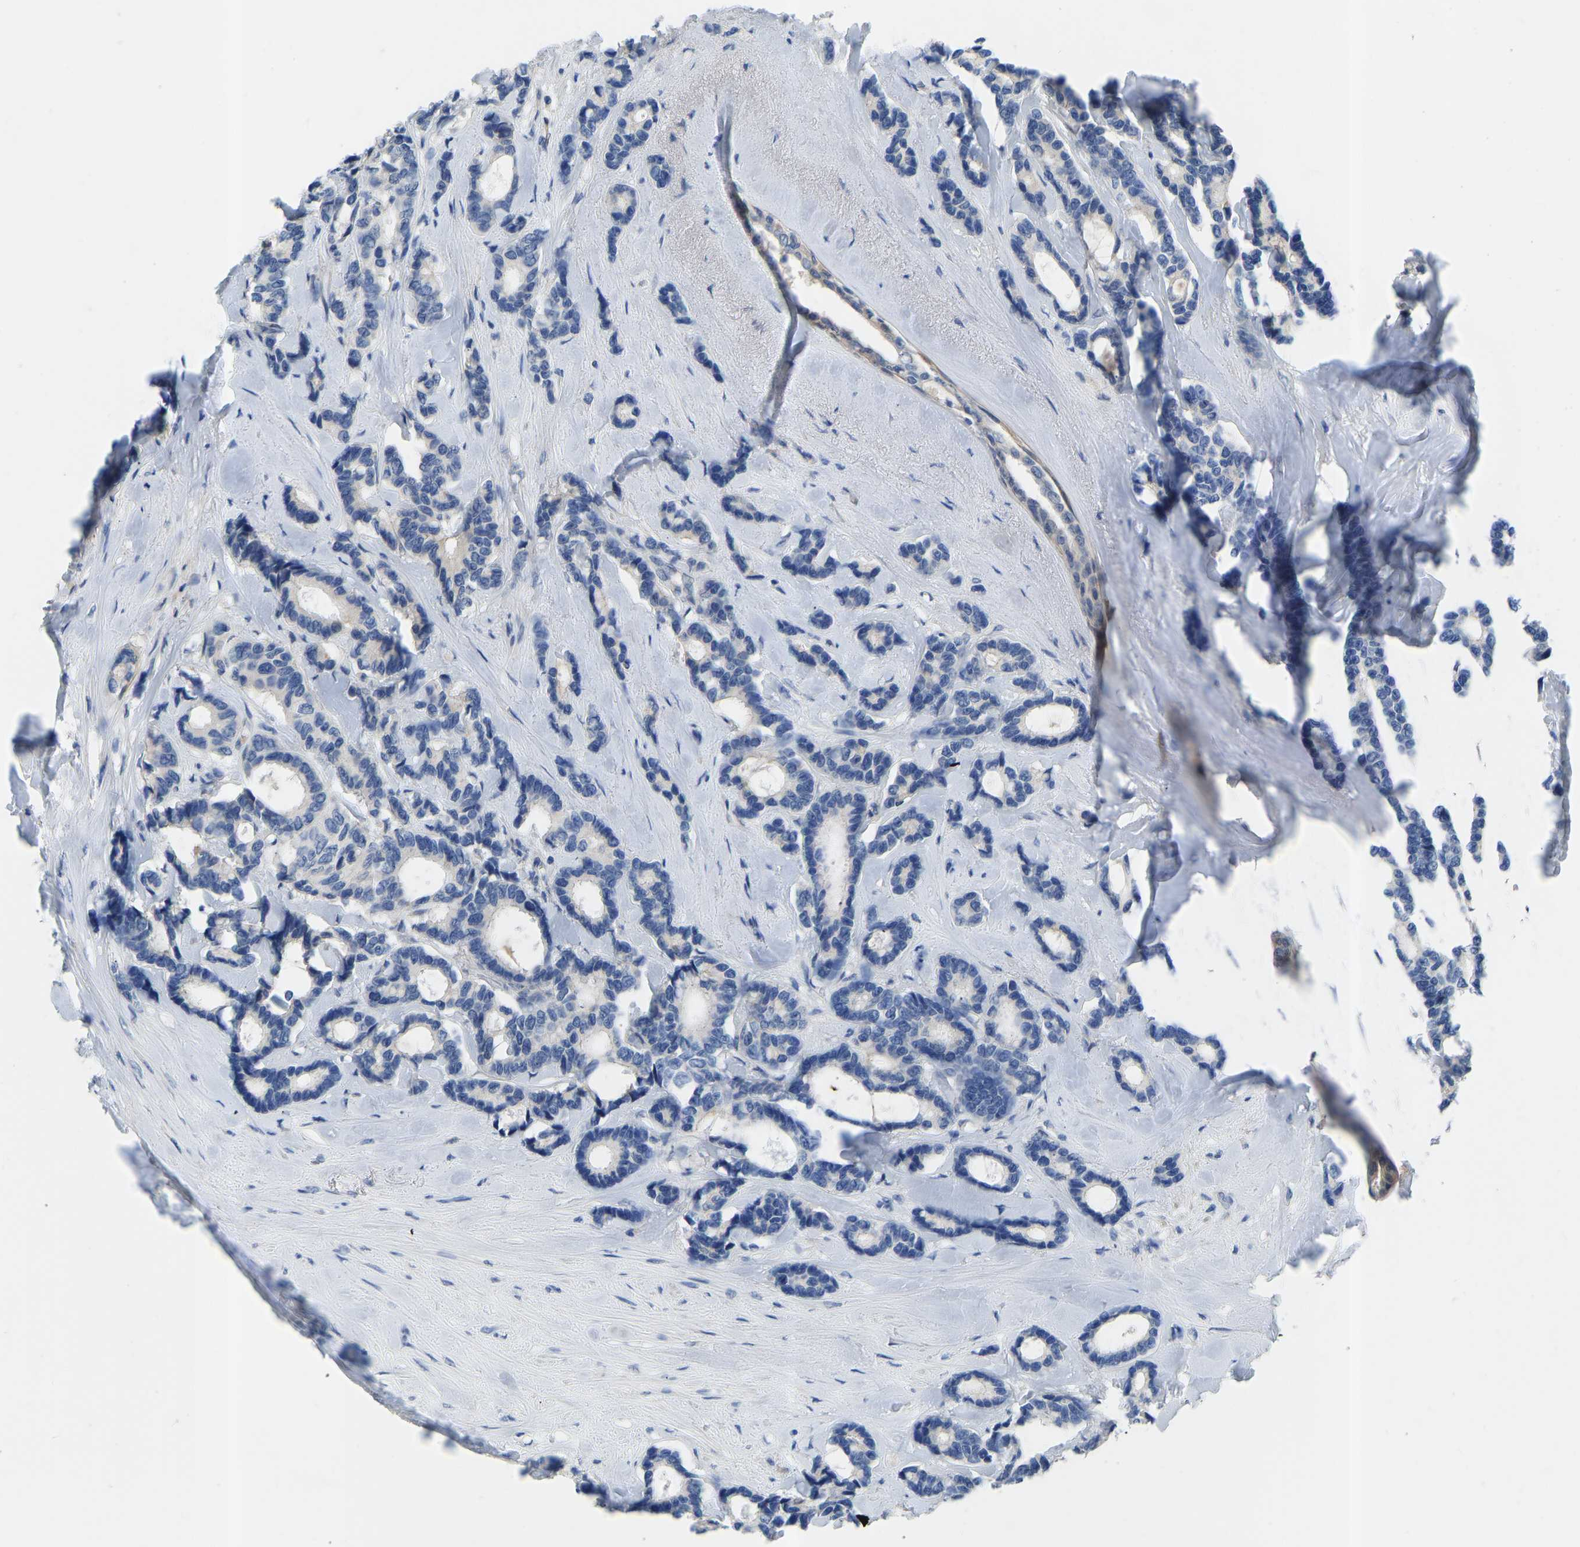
{"staining": {"intensity": "negative", "quantity": "none", "location": "none"}, "tissue": "breast cancer", "cell_type": "Tumor cells", "image_type": "cancer", "snomed": [{"axis": "morphology", "description": "Duct carcinoma"}, {"axis": "topography", "description": "Breast"}], "caption": "An image of human breast cancer (invasive ductal carcinoma) is negative for staining in tumor cells.", "gene": "RBP1", "patient": {"sex": "female", "age": 87}}